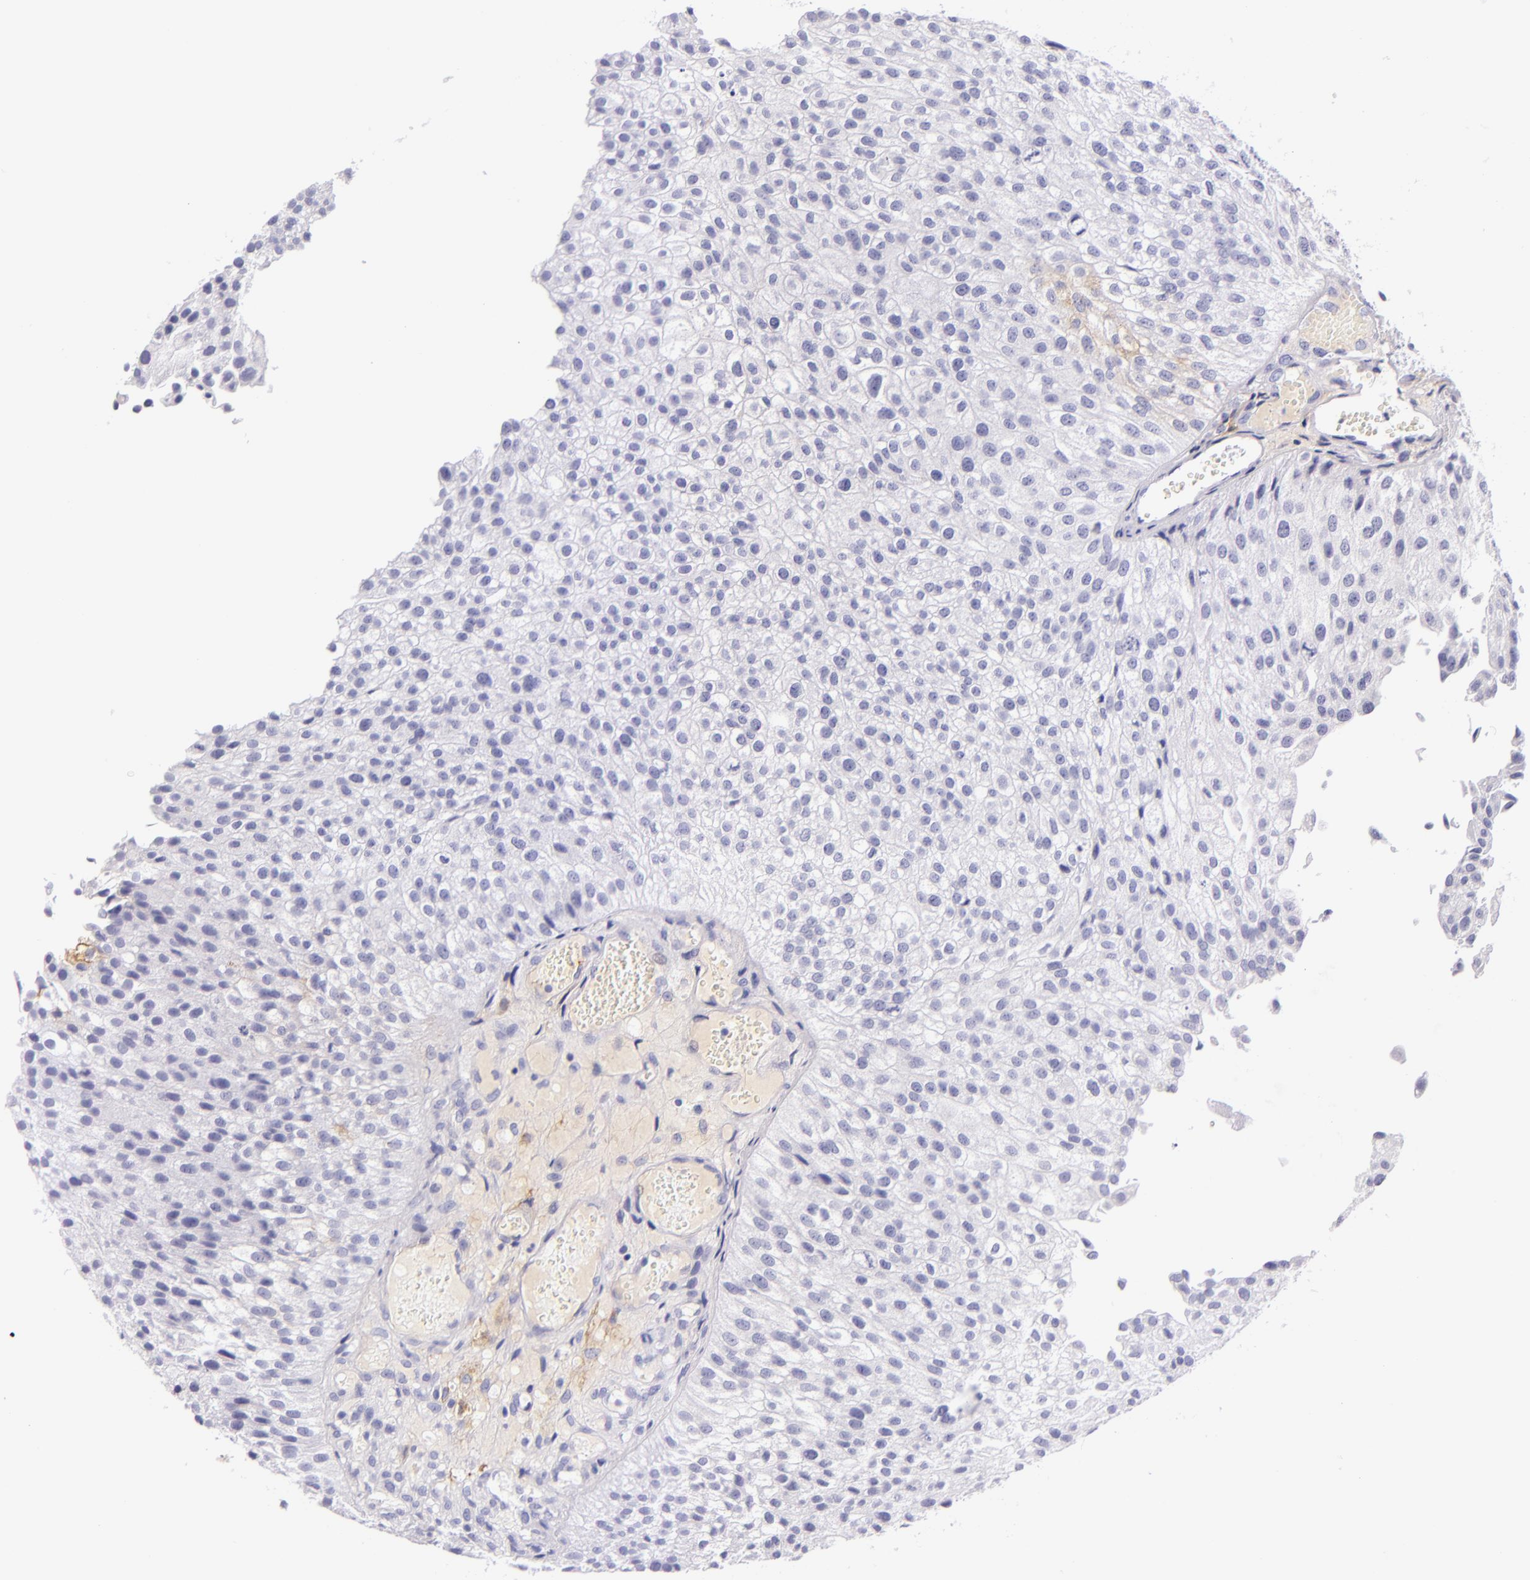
{"staining": {"intensity": "negative", "quantity": "none", "location": "none"}, "tissue": "urothelial cancer", "cell_type": "Tumor cells", "image_type": "cancer", "snomed": [{"axis": "morphology", "description": "Urothelial carcinoma, Low grade"}, {"axis": "topography", "description": "Urinary bladder"}], "caption": "IHC of human urothelial cancer displays no expression in tumor cells. Brightfield microscopy of immunohistochemistry stained with DAB (3,3'-diaminobenzidine) (brown) and hematoxylin (blue), captured at high magnification.", "gene": "ICAM1", "patient": {"sex": "female", "age": 89}}